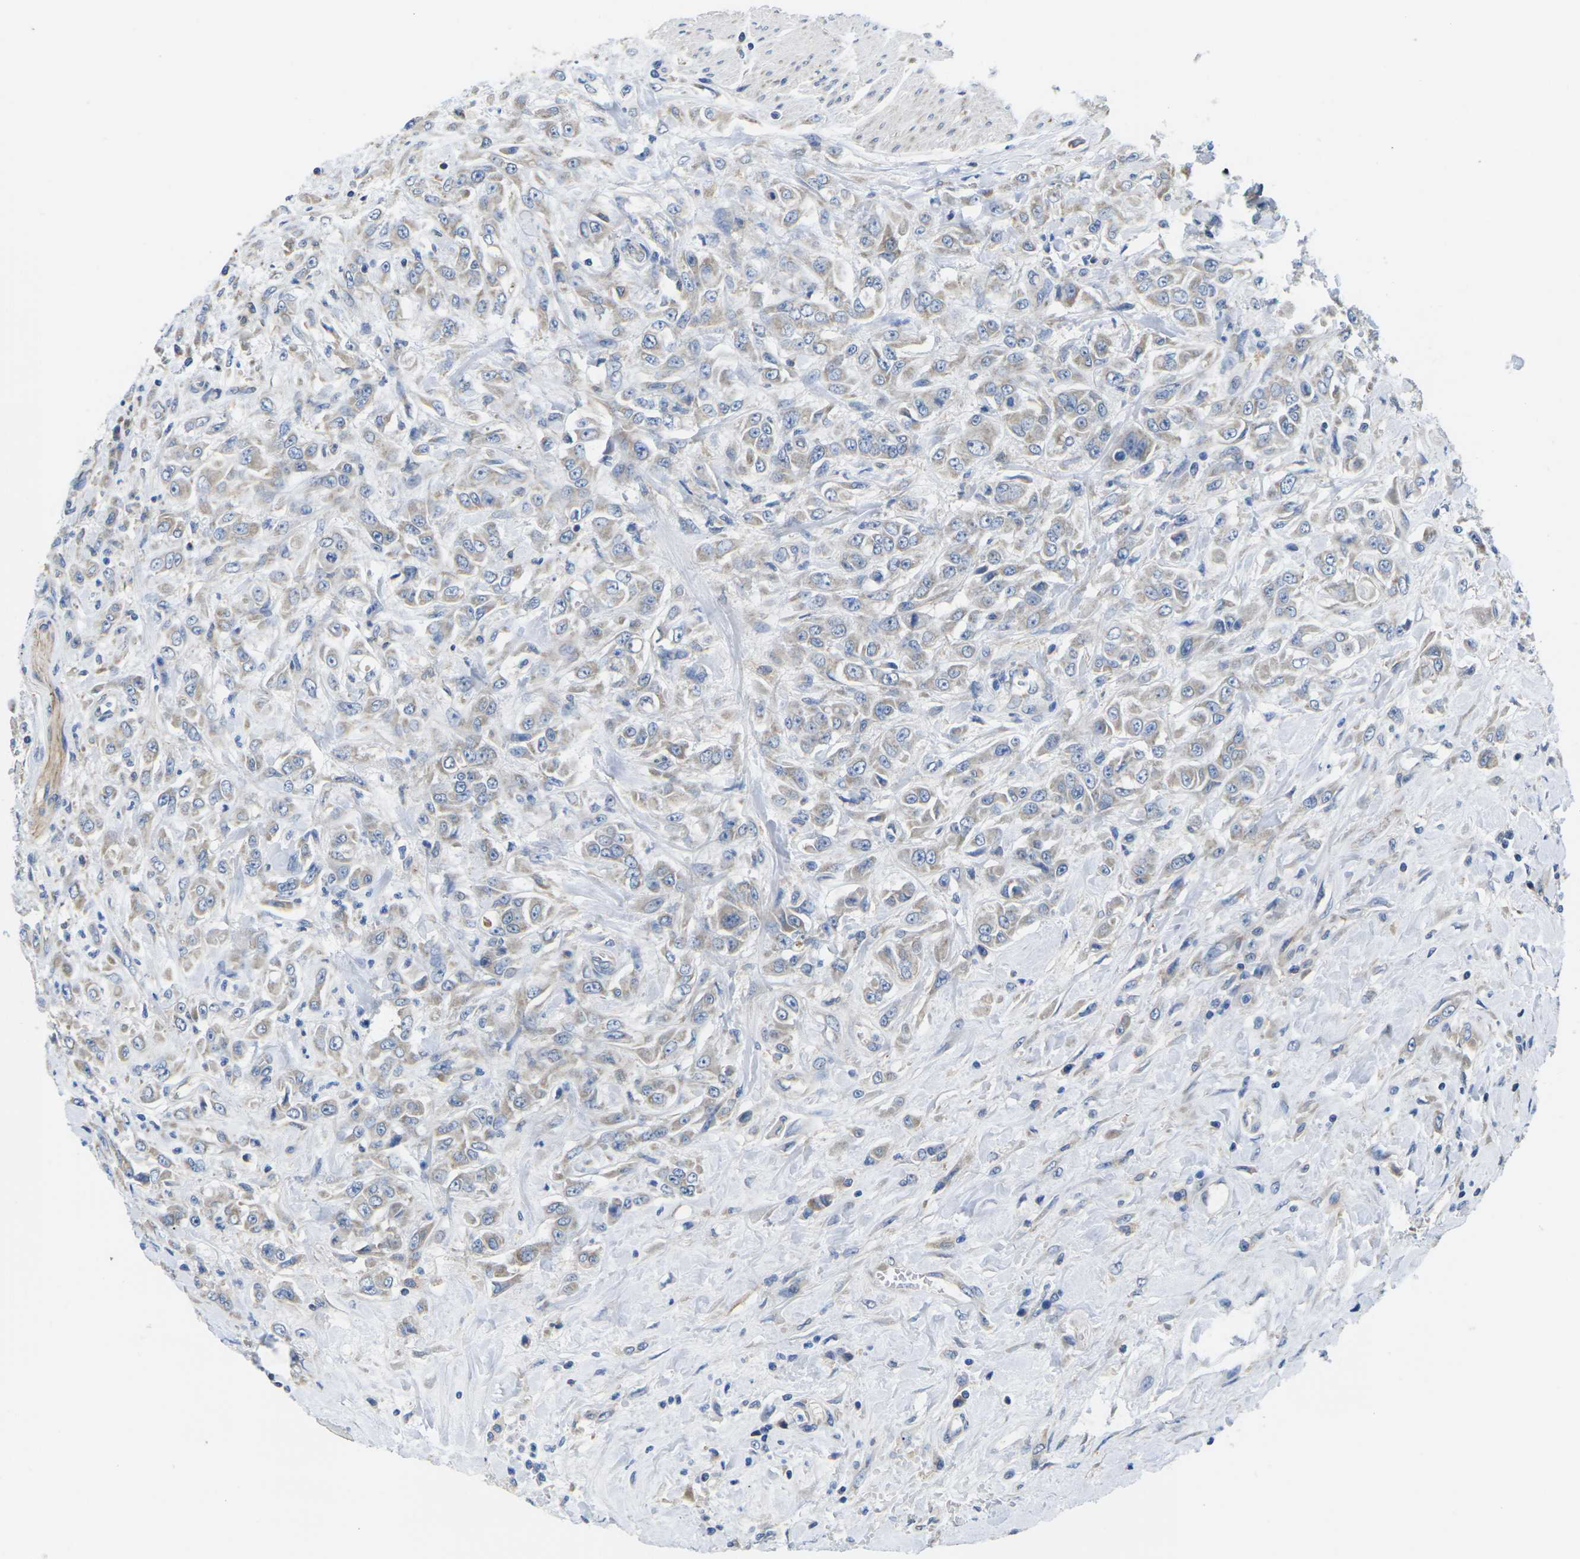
{"staining": {"intensity": "weak", "quantity": "25%-75%", "location": "cytoplasmic/membranous"}, "tissue": "urothelial cancer", "cell_type": "Tumor cells", "image_type": "cancer", "snomed": [{"axis": "morphology", "description": "Urothelial carcinoma, High grade"}, {"axis": "topography", "description": "Urinary bladder"}], "caption": "Weak cytoplasmic/membranous staining is present in approximately 25%-75% of tumor cells in urothelial carcinoma (high-grade).", "gene": "TMEFF2", "patient": {"sex": "male", "age": 46}}